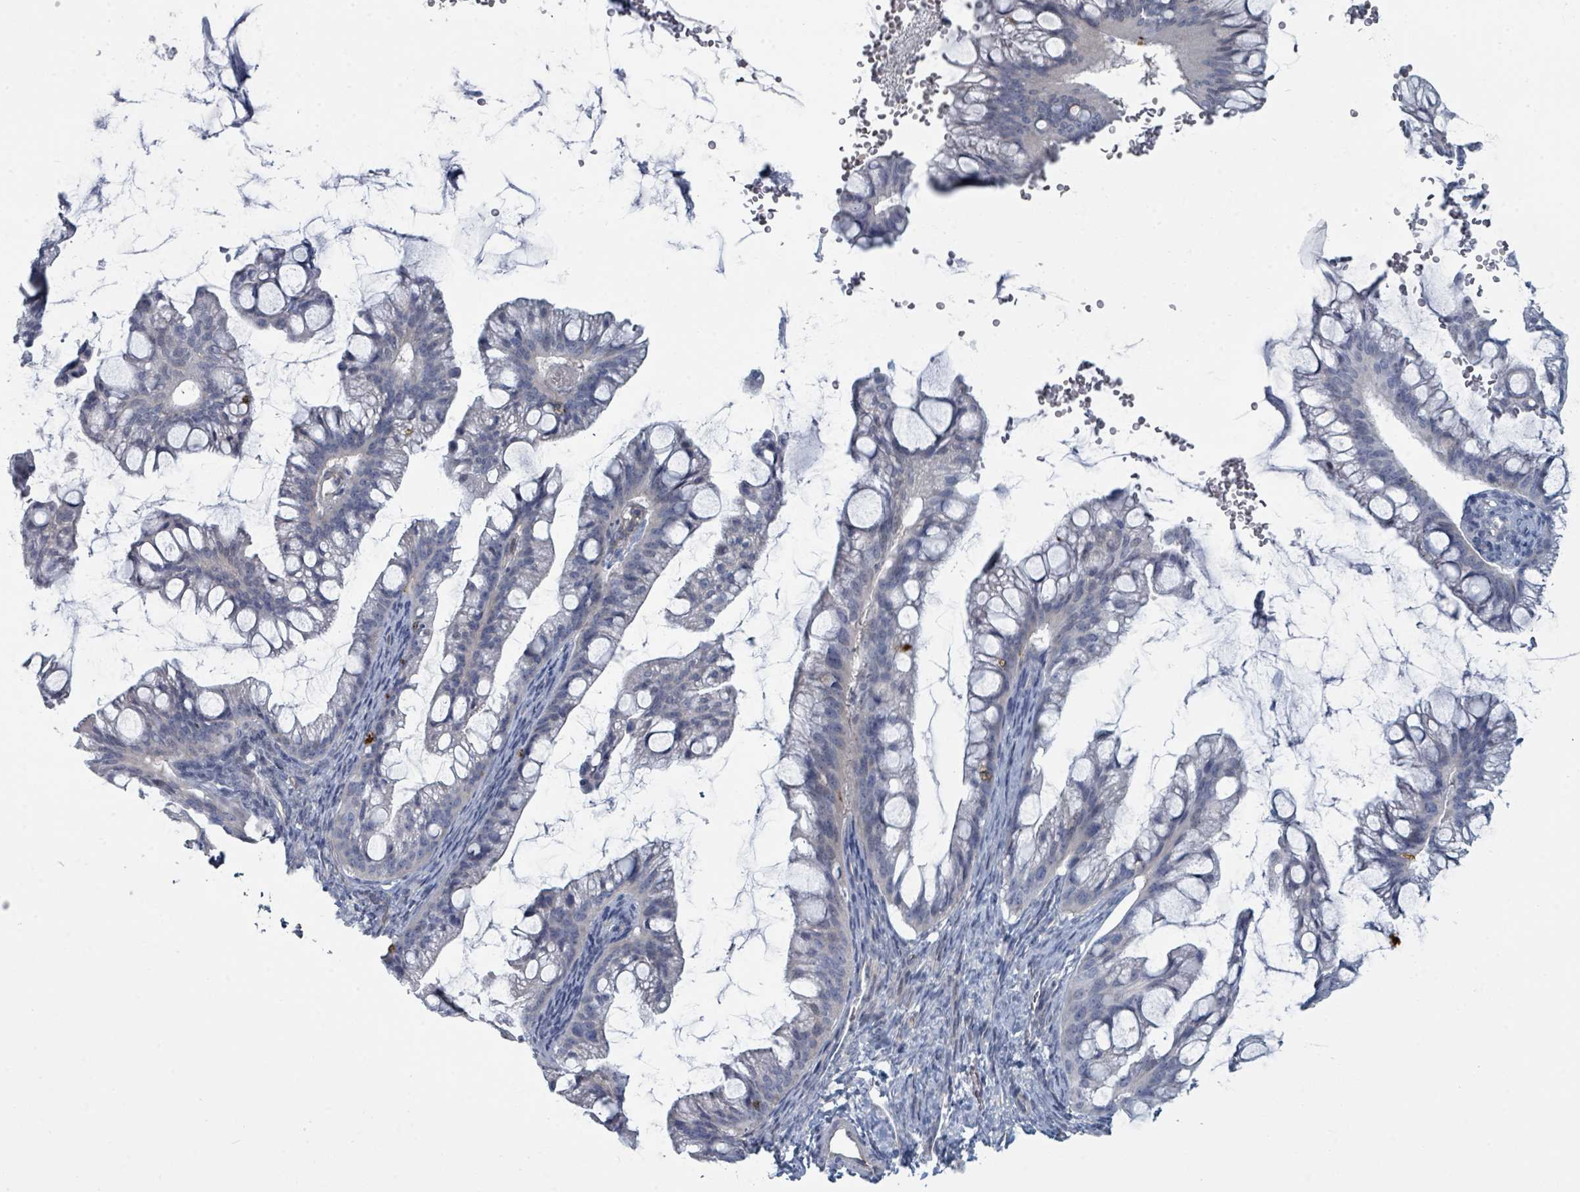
{"staining": {"intensity": "negative", "quantity": "none", "location": "none"}, "tissue": "ovarian cancer", "cell_type": "Tumor cells", "image_type": "cancer", "snomed": [{"axis": "morphology", "description": "Cystadenocarcinoma, mucinous, NOS"}, {"axis": "topography", "description": "Ovary"}], "caption": "This is a photomicrograph of immunohistochemistry (IHC) staining of mucinous cystadenocarcinoma (ovarian), which shows no positivity in tumor cells.", "gene": "SLC25A45", "patient": {"sex": "female", "age": 73}}